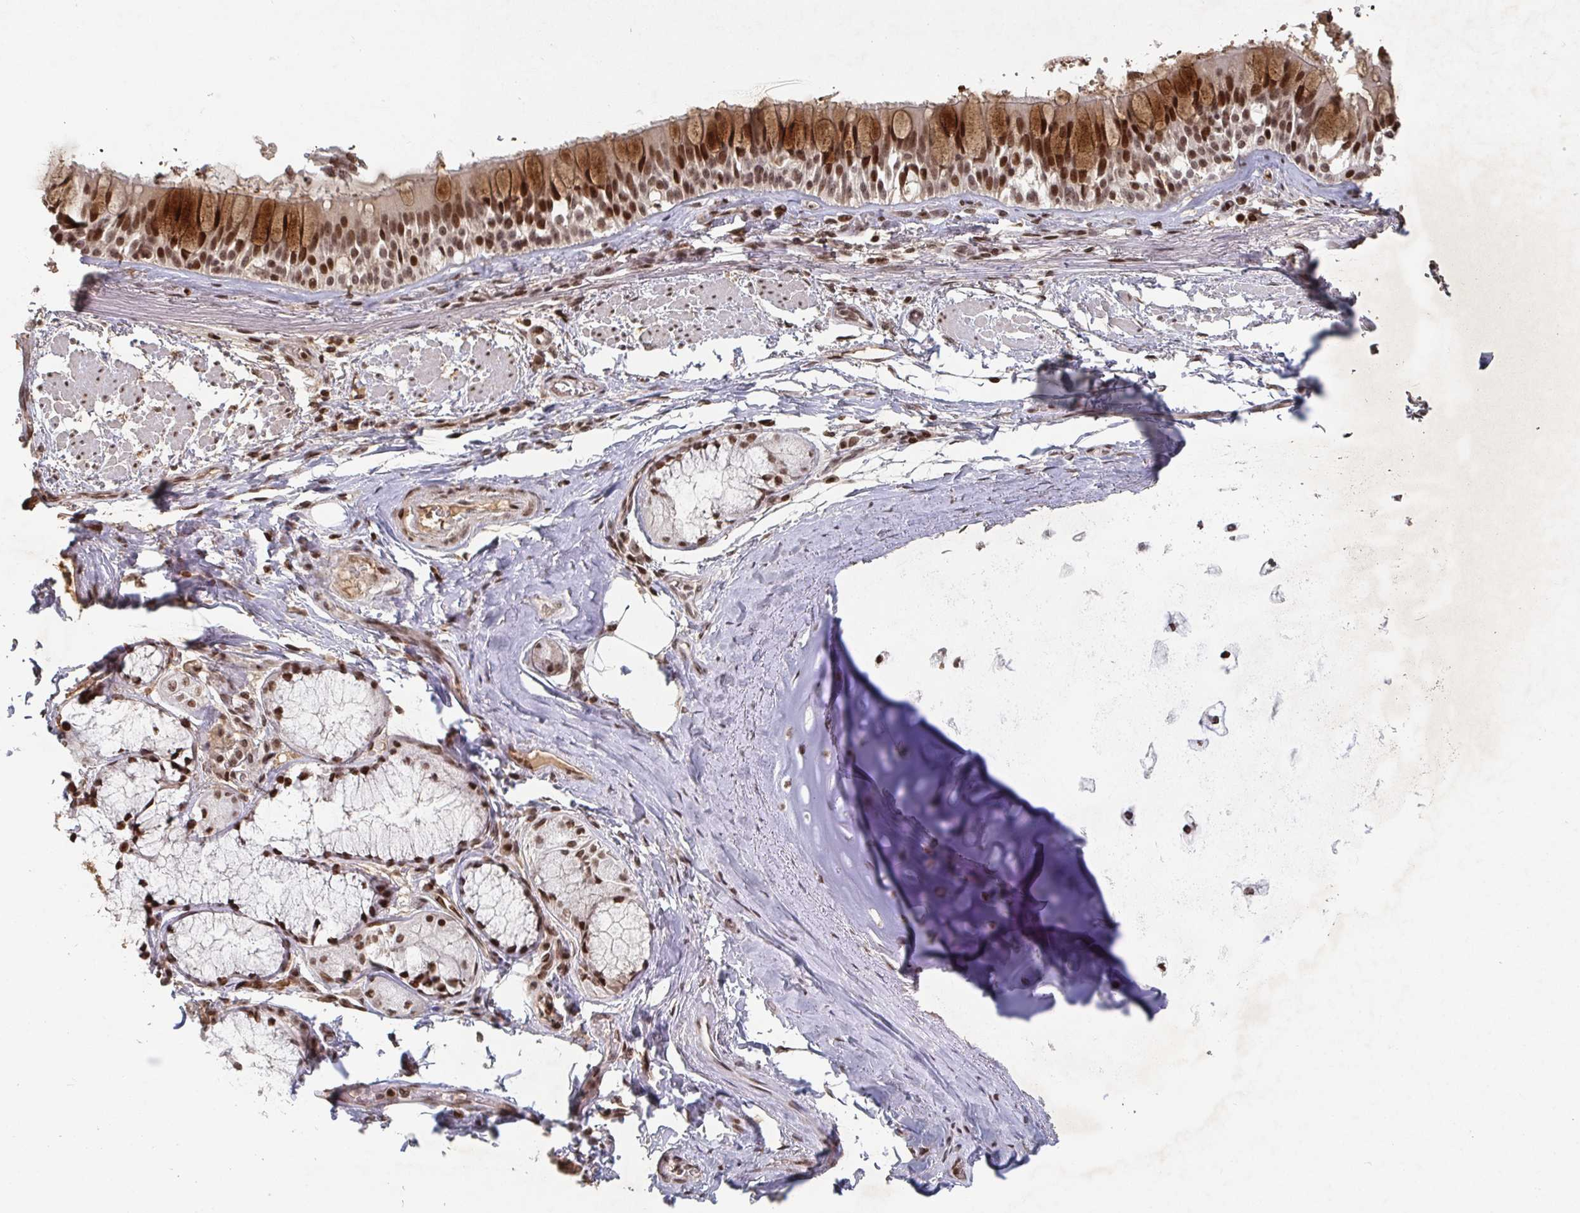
{"staining": {"intensity": "moderate", "quantity": "25%-75%", "location": "cytoplasmic/membranous"}, "tissue": "adipose tissue", "cell_type": "Adipocytes", "image_type": "normal", "snomed": [{"axis": "morphology", "description": "Normal tissue, NOS"}, {"axis": "topography", "description": "Cartilage tissue"}, {"axis": "topography", "description": "Bronchus"}], "caption": "Immunohistochemical staining of benign adipose tissue exhibits medium levels of moderate cytoplasmic/membranous positivity in approximately 25%-75% of adipocytes. (DAB (3,3'-diaminobenzidine) = brown stain, brightfield microscopy at high magnification).", "gene": "ZDHHC12", "patient": {"sex": "male", "age": 64}}